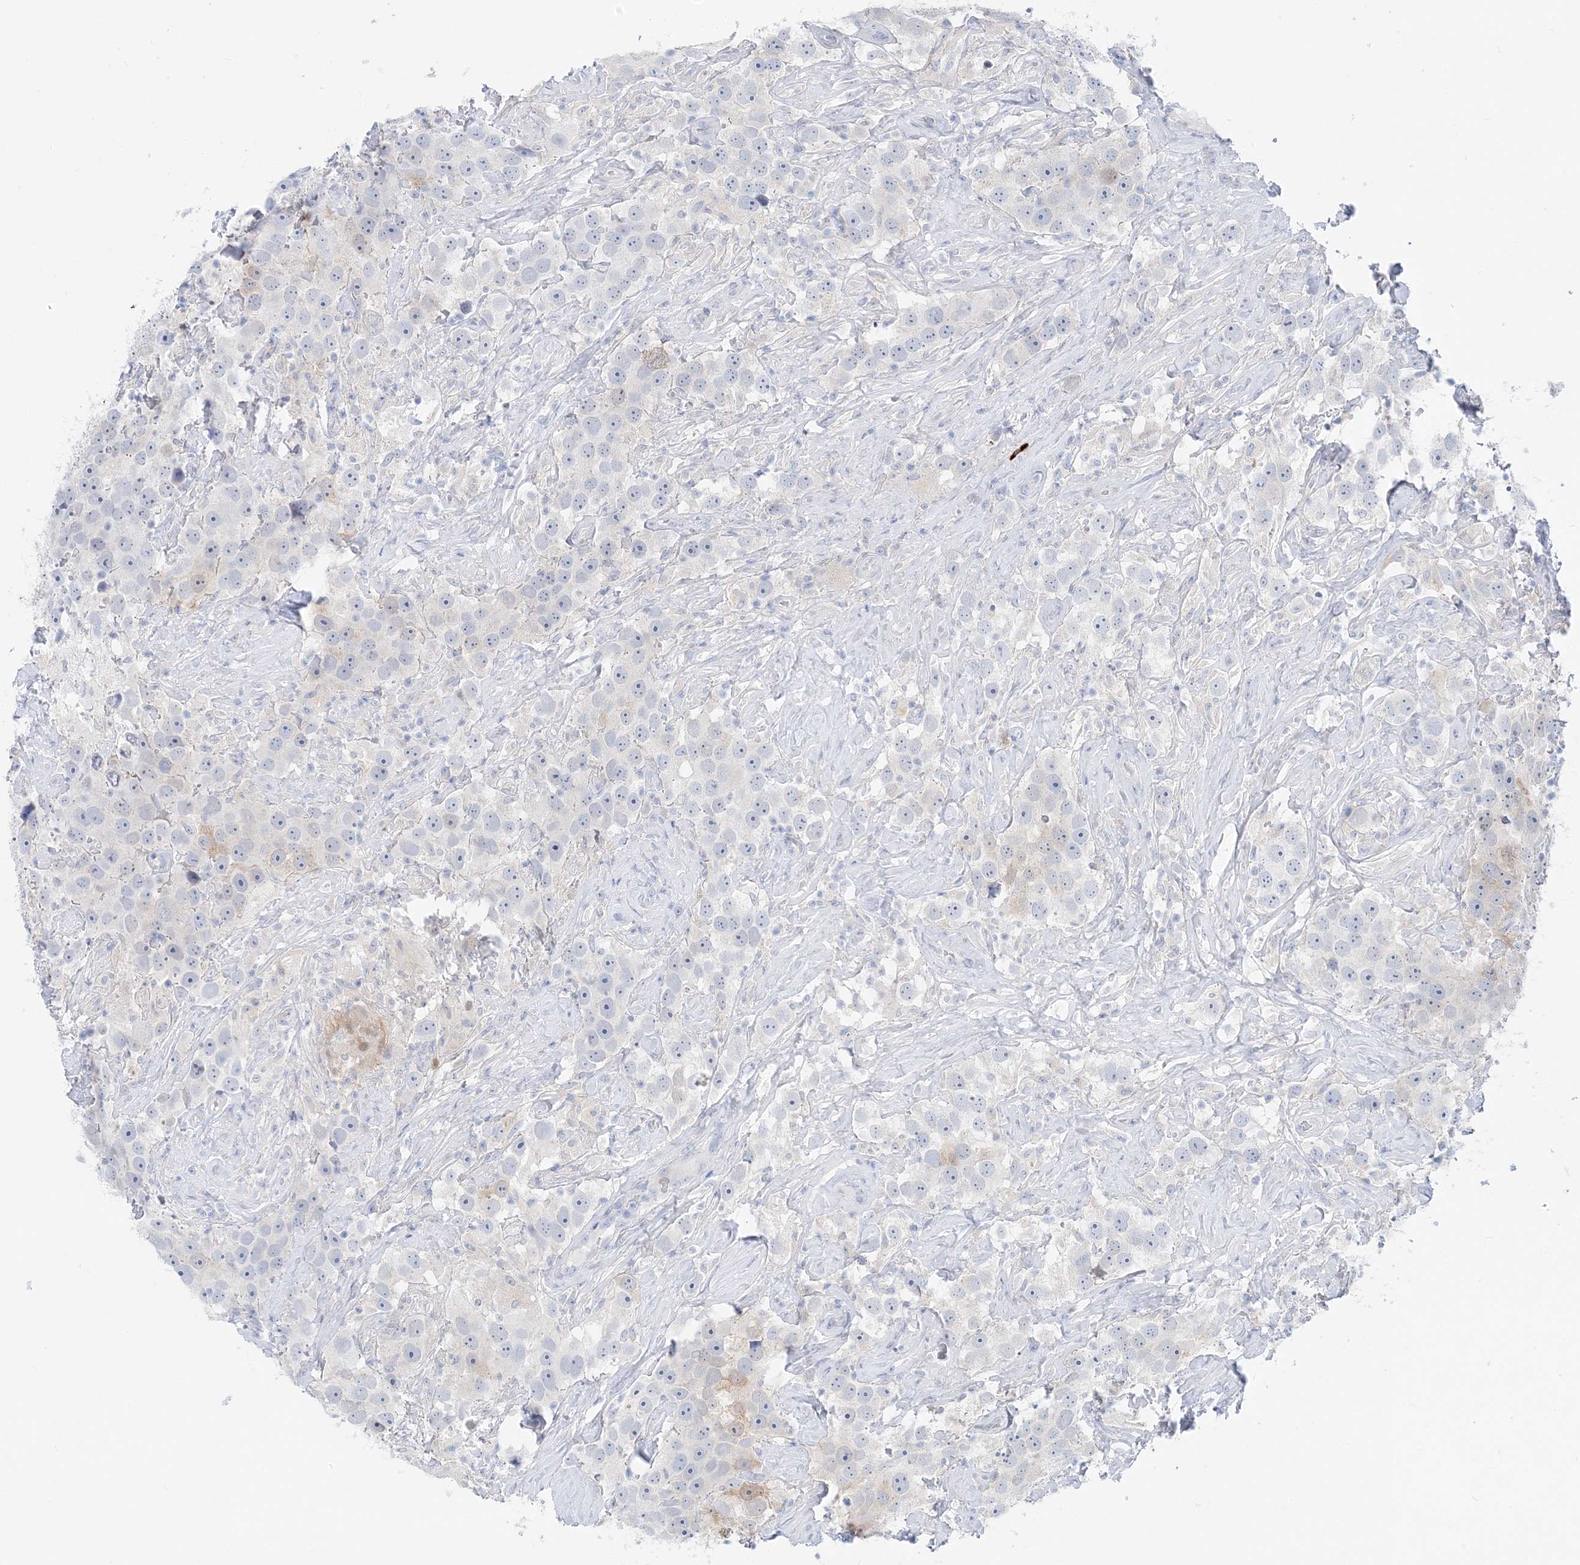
{"staining": {"intensity": "negative", "quantity": "none", "location": "none"}, "tissue": "testis cancer", "cell_type": "Tumor cells", "image_type": "cancer", "snomed": [{"axis": "morphology", "description": "Seminoma, NOS"}, {"axis": "topography", "description": "Testis"}], "caption": "Human seminoma (testis) stained for a protein using immunohistochemistry (IHC) shows no expression in tumor cells.", "gene": "HMGCS1", "patient": {"sex": "male", "age": 49}}